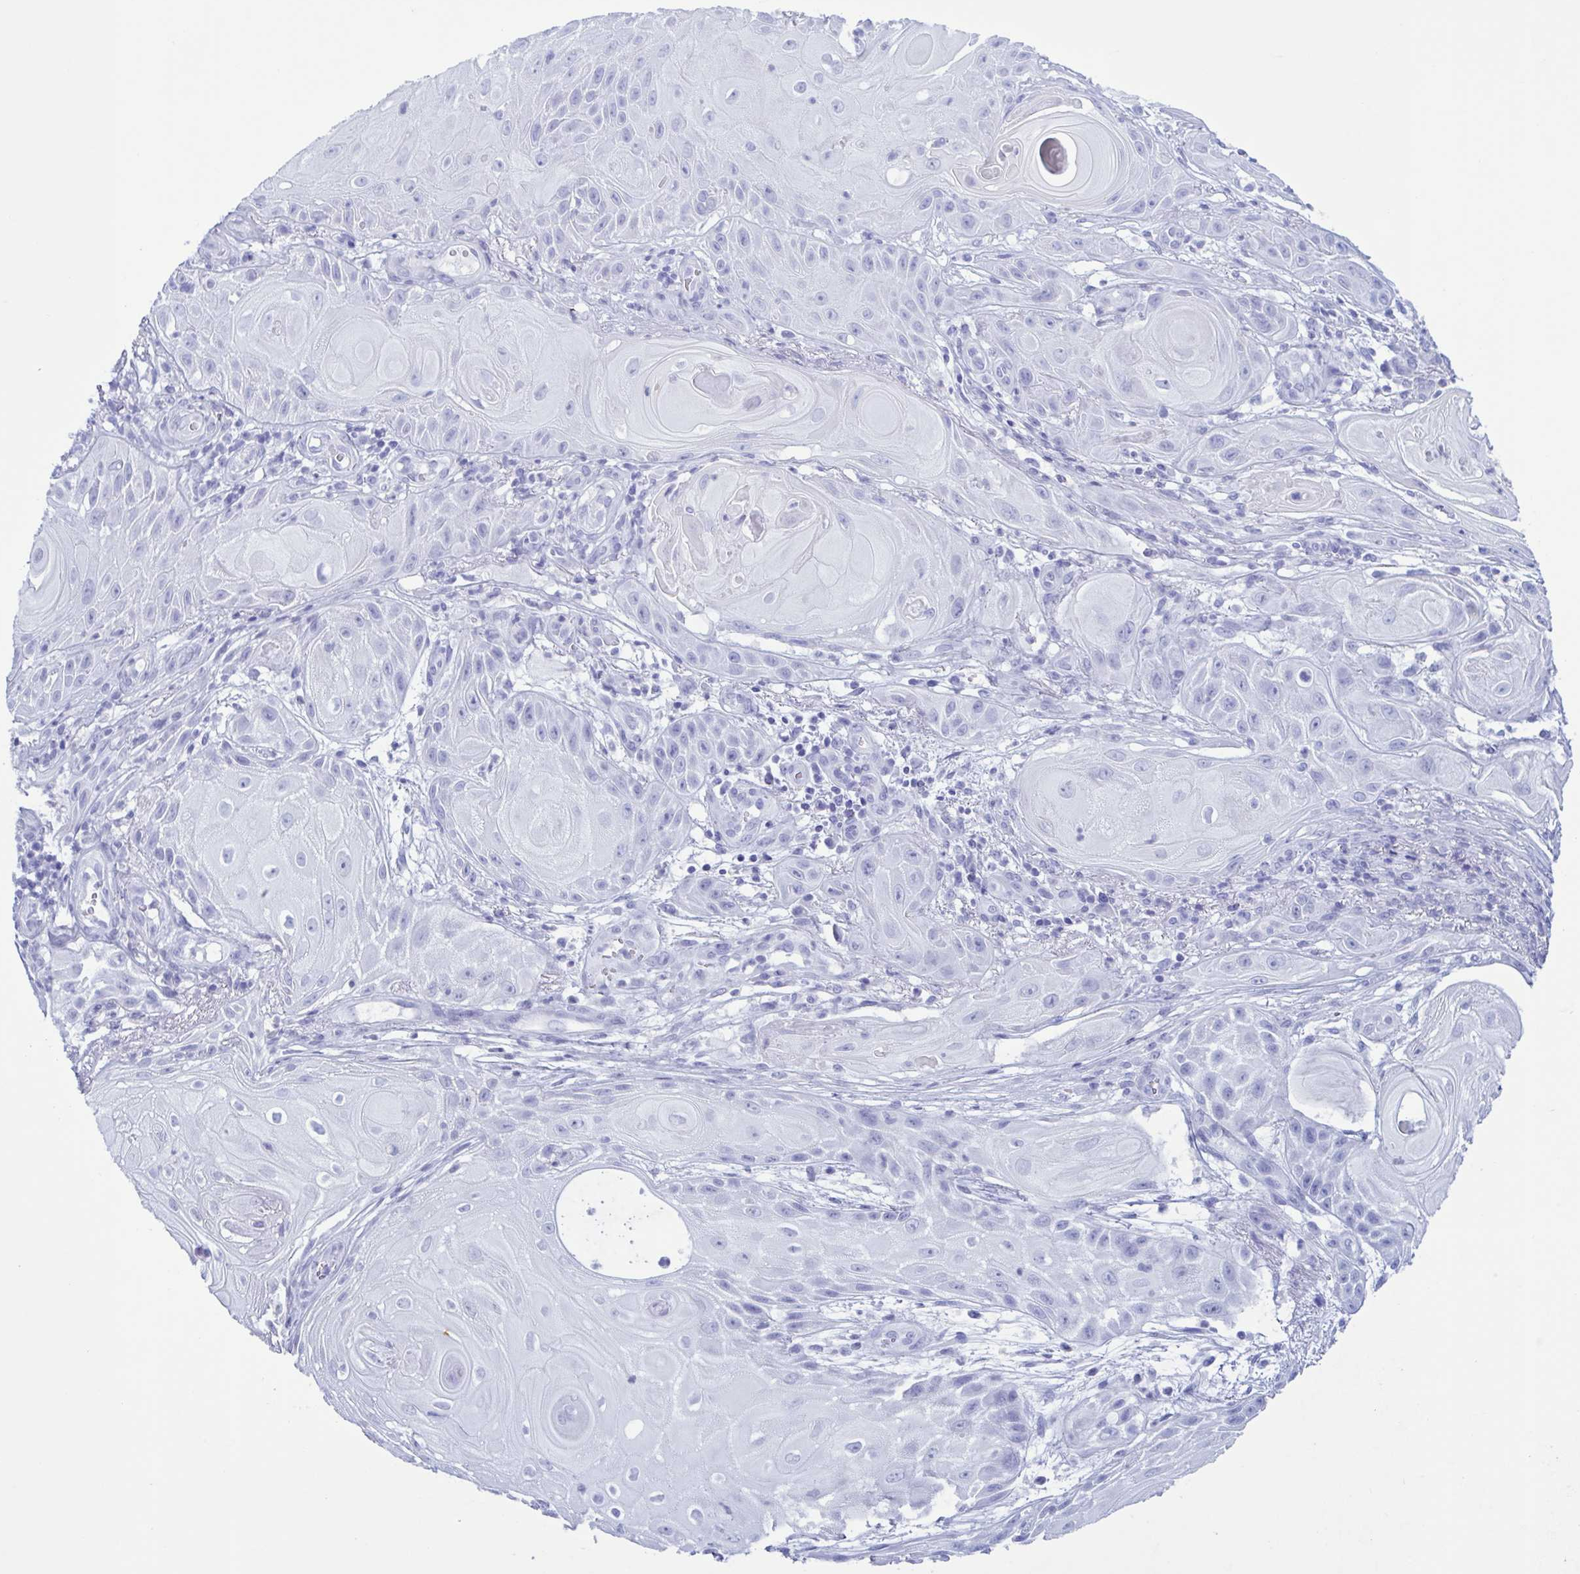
{"staining": {"intensity": "negative", "quantity": "none", "location": "none"}, "tissue": "skin cancer", "cell_type": "Tumor cells", "image_type": "cancer", "snomed": [{"axis": "morphology", "description": "Squamous cell carcinoma, NOS"}, {"axis": "topography", "description": "Skin"}], "caption": "Protein analysis of skin squamous cell carcinoma exhibits no significant staining in tumor cells.", "gene": "LTF", "patient": {"sex": "male", "age": 62}}